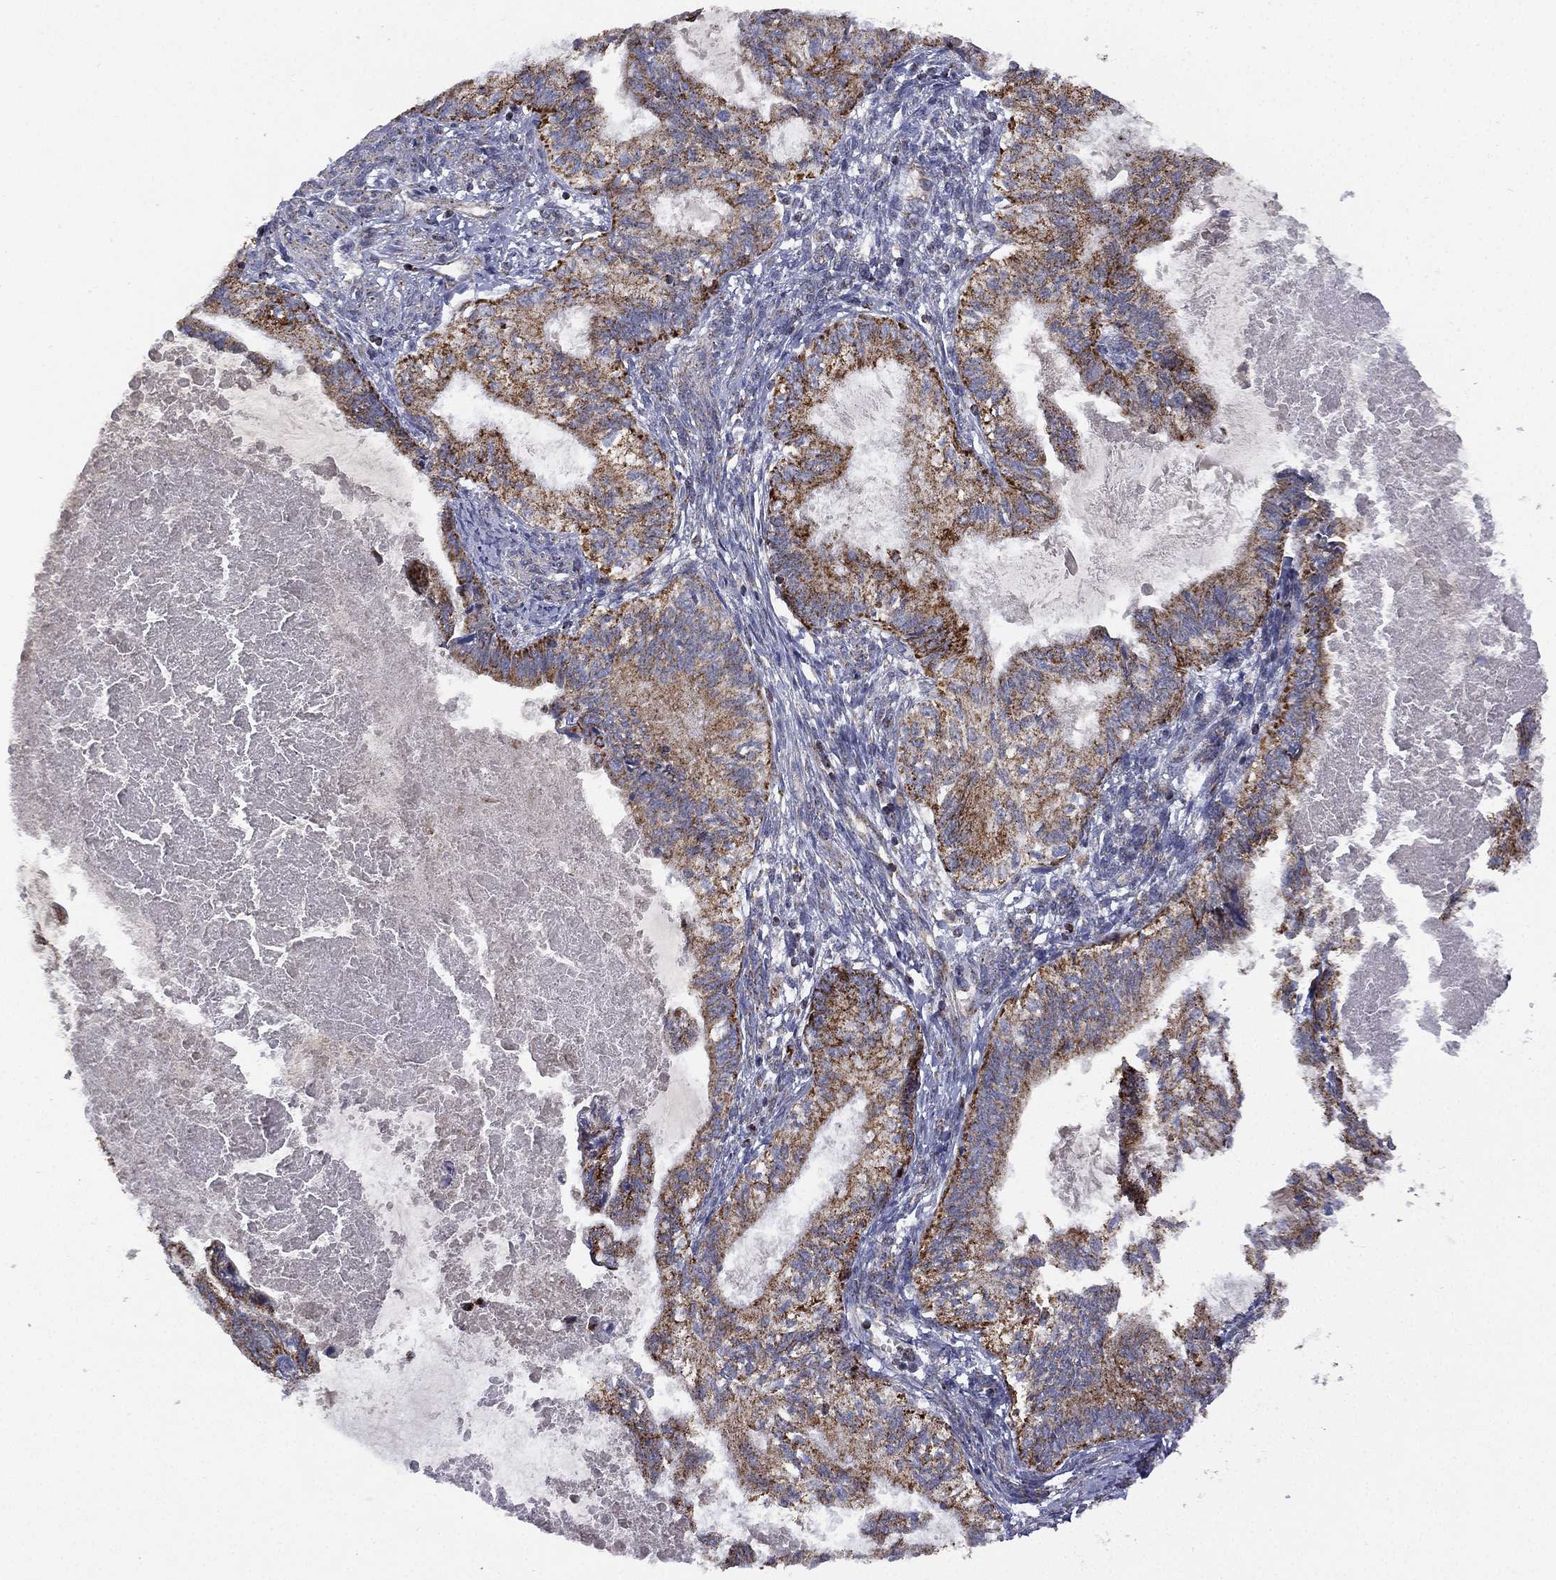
{"staining": {"intensity": "strong", "quantity": "25%-75%", "location": "cytoplasmic/membranous"}, "tissue": "endometrial cancer", "cell_type": "Tumor cells", "image_type": "cancer", "snomed": [{"axis": "morphology", "description": "Adenocarcinoma, NOS"}, {"axis": "topography", "description": "Endometrium"}], "caption": "A brown stain highlights strong cytoplasmic/membranous expression of a protein in human endometrial adenocarcinoma tumor cells.", "gene": "PPP2R5A", "patient": {"sex": "female", "age": 86}}